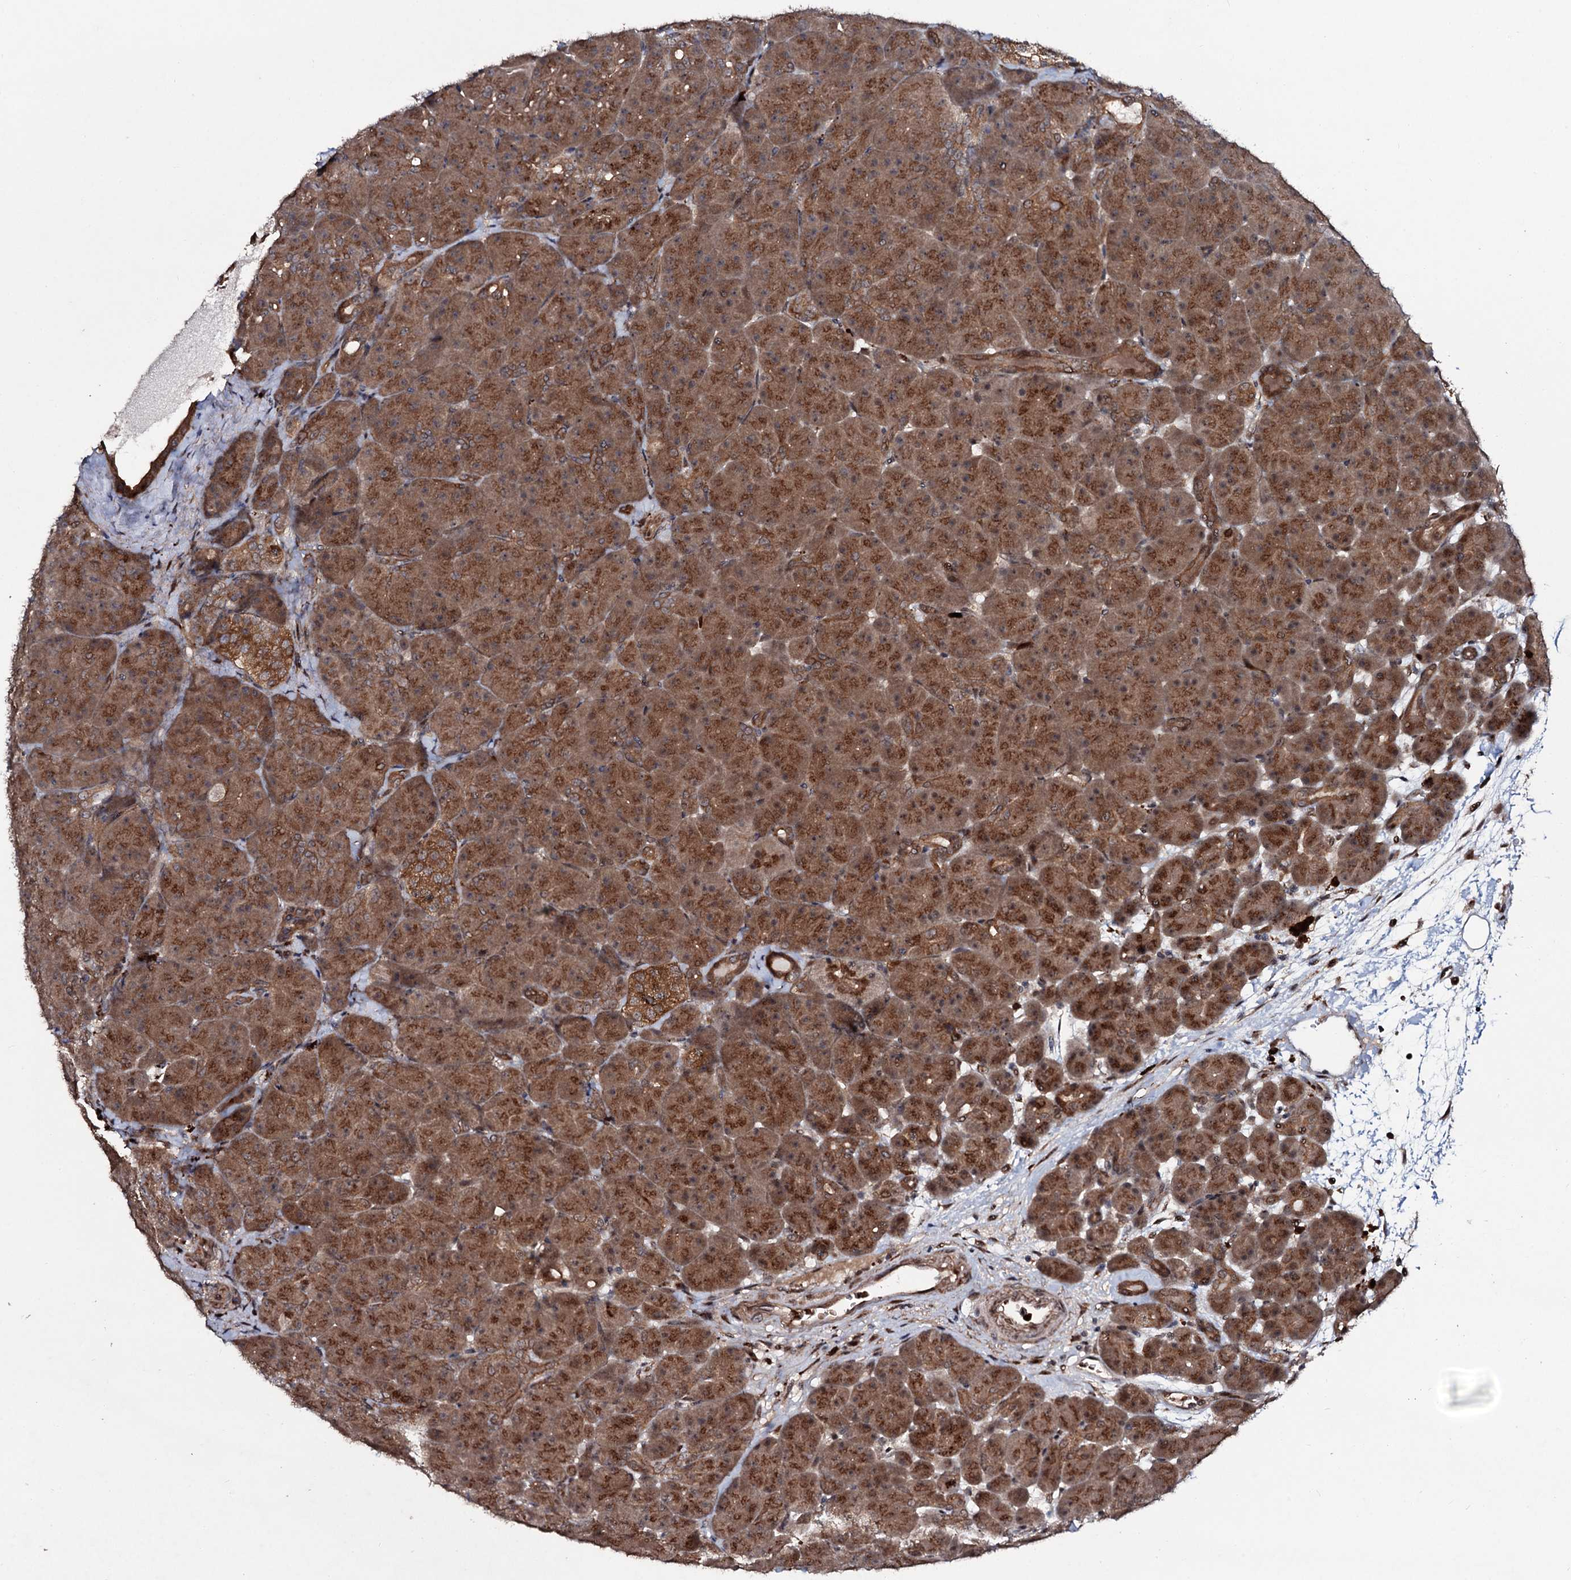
{"staining": {"intensity": "strong", "quantity": ">75%", "location": "cytoplasmic/membranous"}, "tissue": "pancreas", "cell_type": "Exocrine glandular cells", "image_type": "normal", "snomed": [{"axis": "morphology", "description": "Normal tissue, NOS"}, {"axis": "topography", "description": "Pancreas"}], "caption": "Immunohistochemistry (IHC) image of normal pancreas: human pancreas stained using IHC demonstrates high levels of strong protein expression localized specifically in the cytoplasmic/membranous of exocrine glandular cells, appearing as a cytoplasmic/membranous brown color.", "gene": "COG6", "patient": {"sex": "male", "age": 66}}